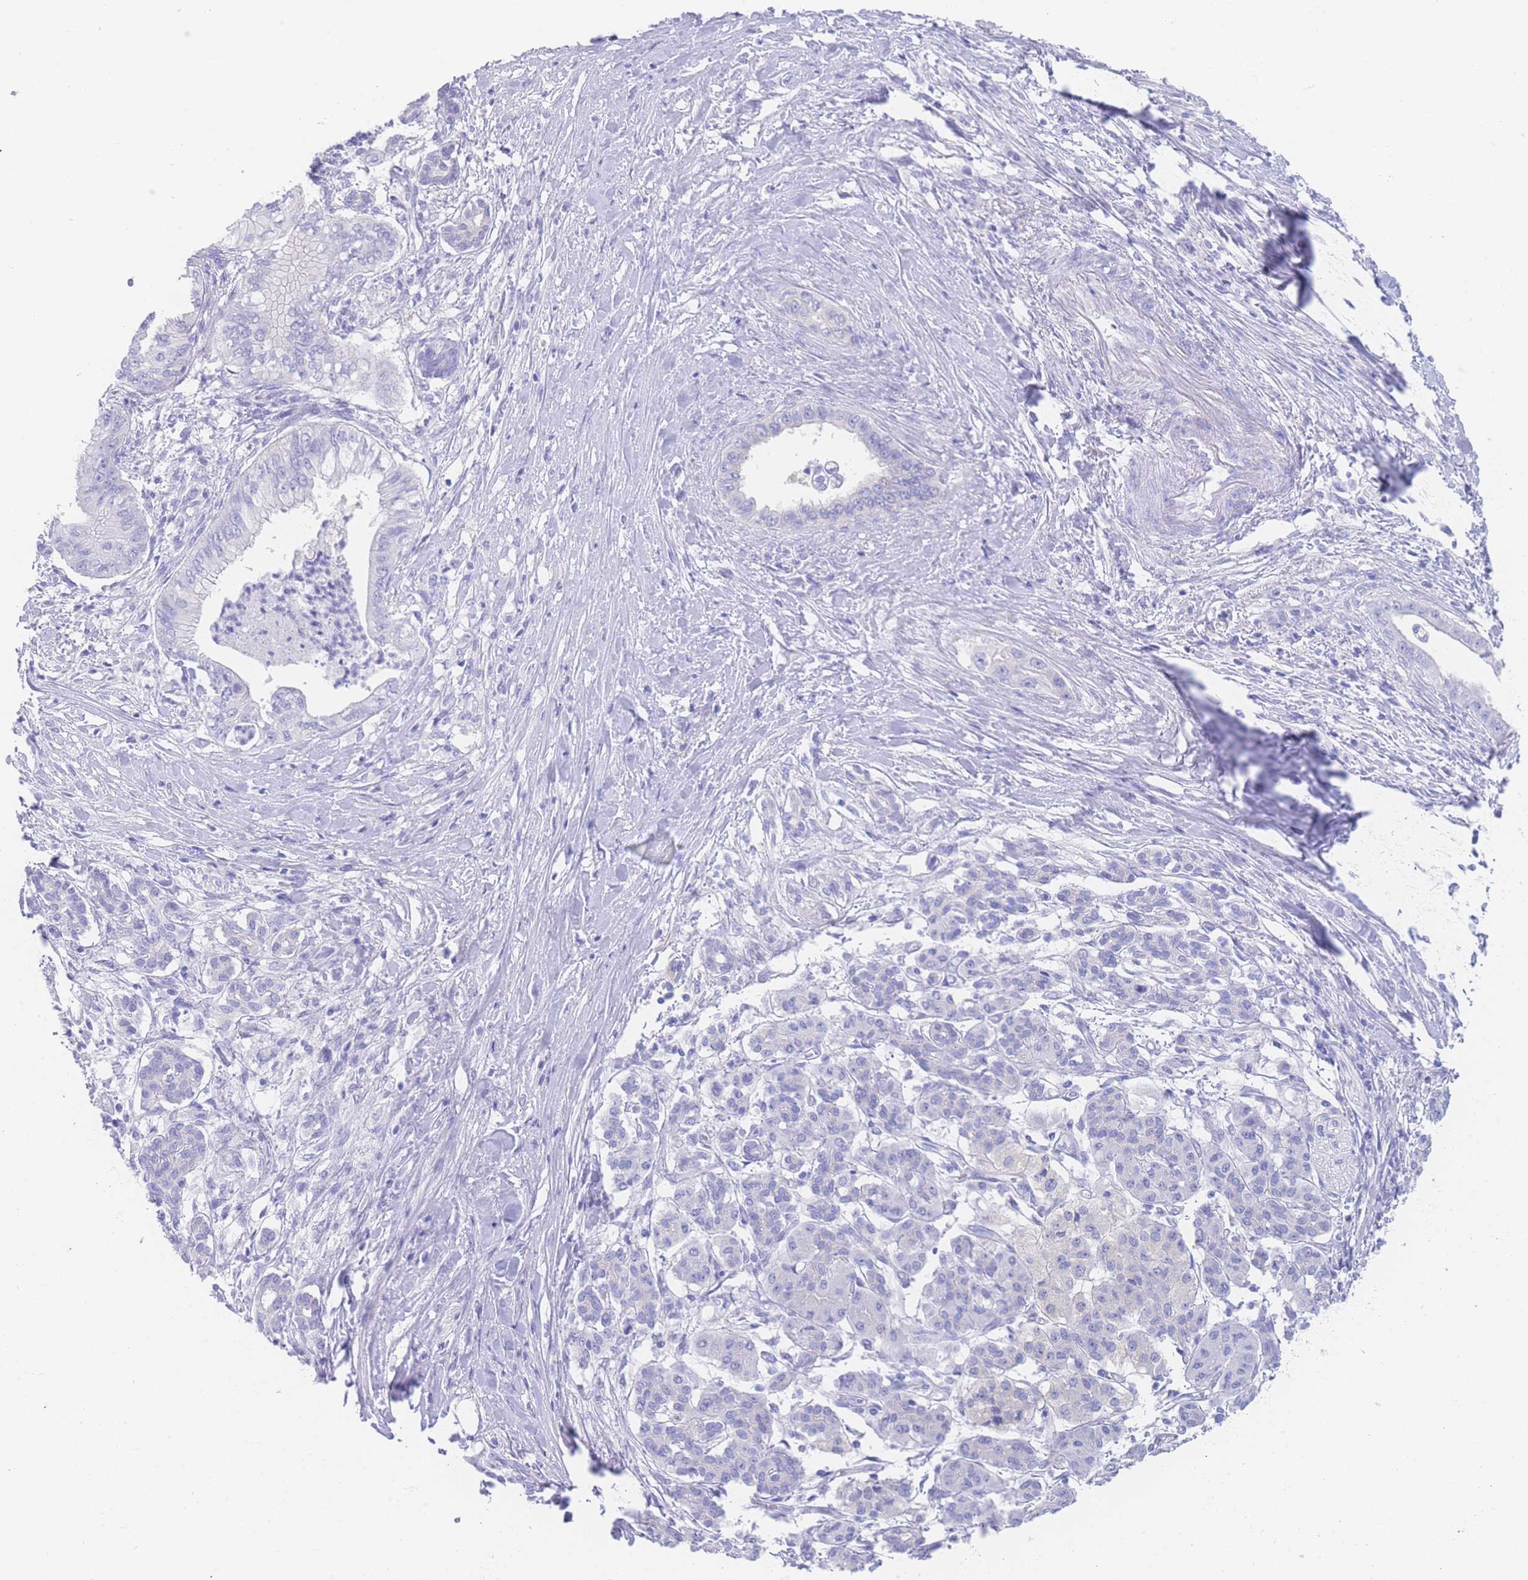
{"staining": {"intensity": "negative", "quantity": "none", "location": "none"}, "tissue": "pancreatic cancer", "cell_type": "Tumor cells", "image_type": "cancer", "snomed": [{"axis": "morphology", "description": "Adenocarcinoma, NOS"}, {"axis": "topography", "description": "Pancreas"}], "caption": "Pancreatic adenocarcinoma was stained to show a protein in brown. There is no significant positivity in tumor cells. (Immunohistochemistry, brightfield microscopy, high magnification).", "gene": "LZTFL1", "patient": {"sex": "male", "age": 58}}